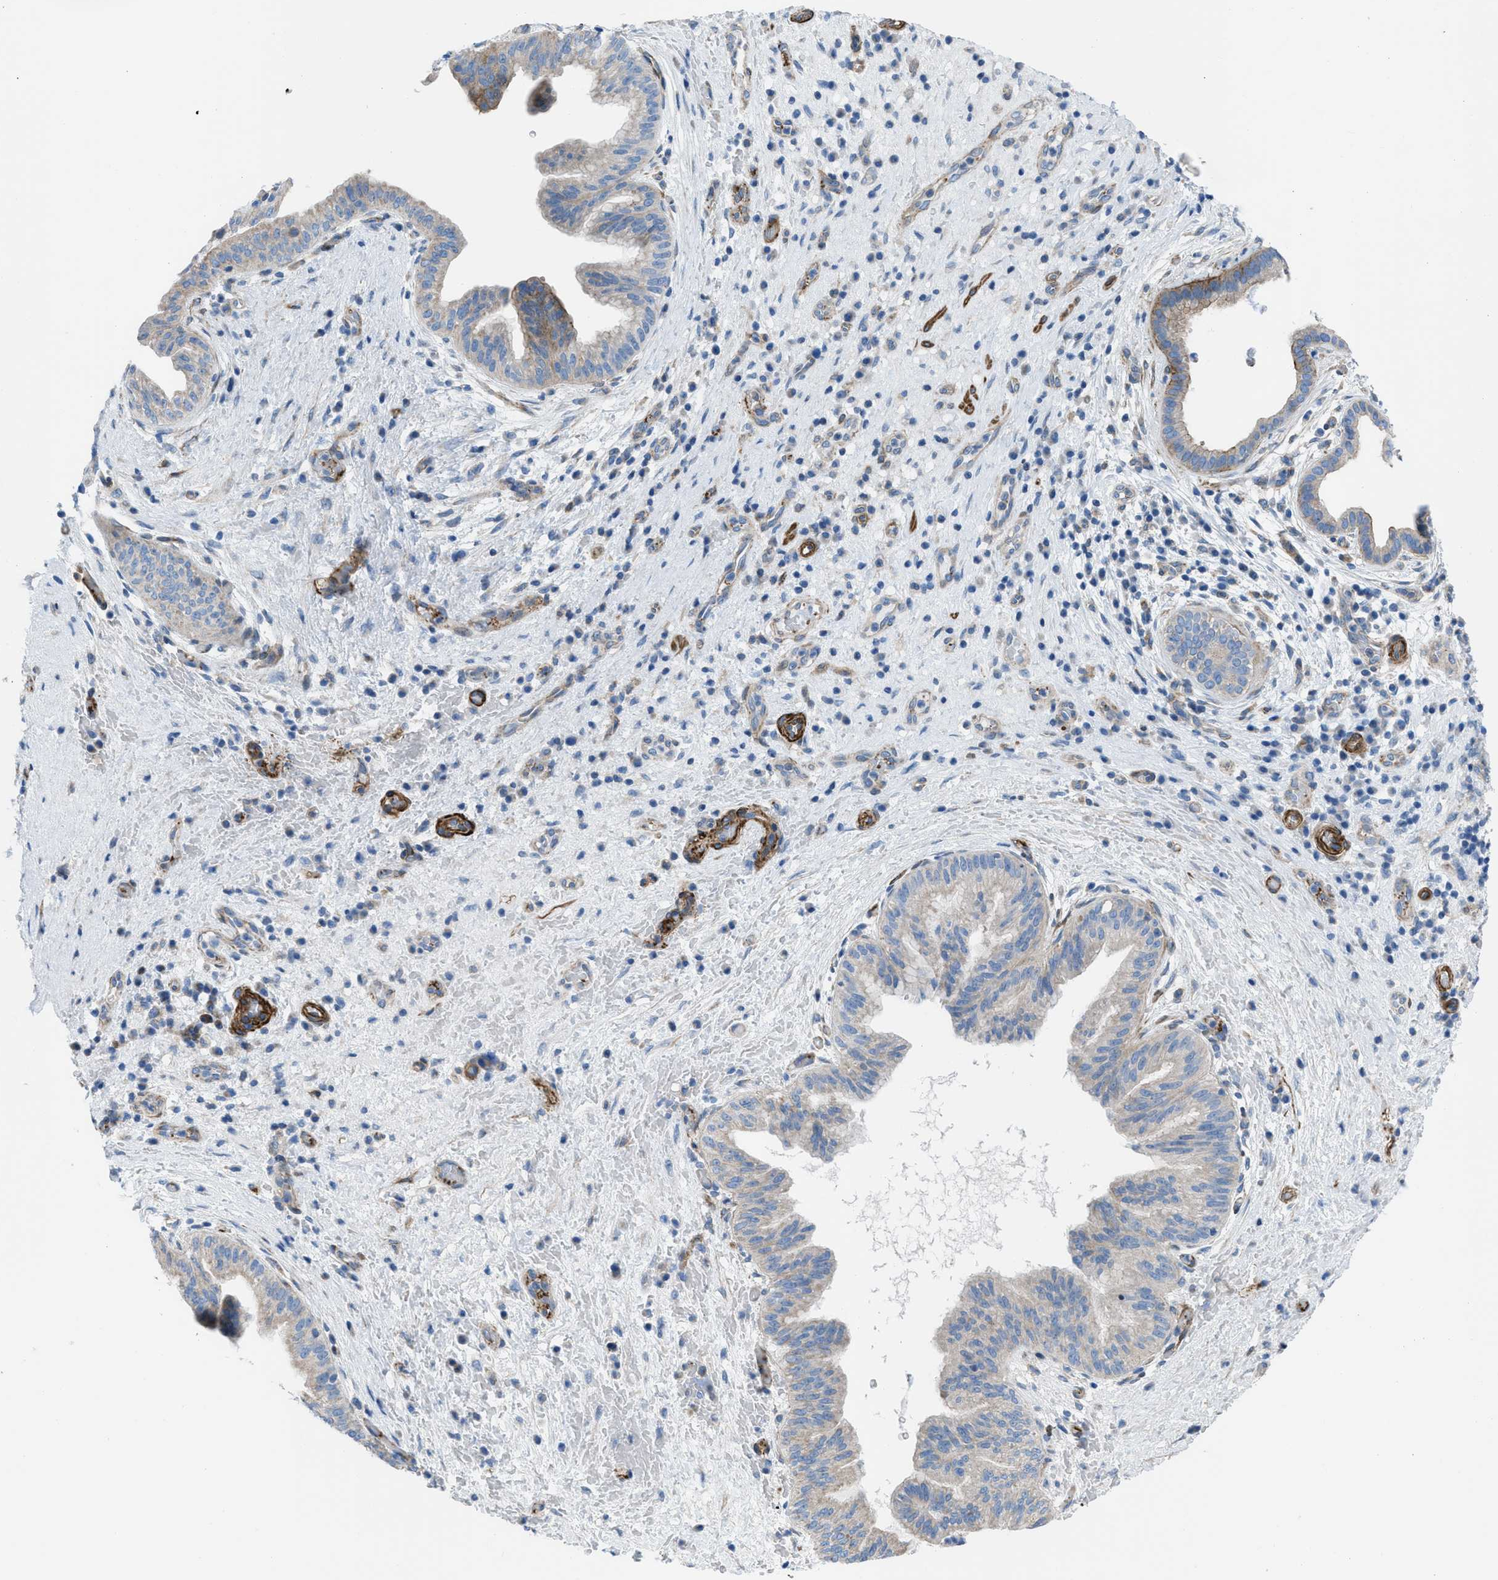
{"staining": {"intensity": "weak", "quantity": "25%-75%", "location": "cytoplasmic/membranous"}, "tissue": "liver cancer", "cell_type": "Tumor cells", "image_type": "cancer", "snomed": [{"axis": "morphology", "description": "Cholangiocarcinoma"}, {"axis": "topography", "description": "Liver"}], "caption": "Immunohistochemistry (IHC) histopathology image of neoplastic tissue: human cholangiocarcinoma (liver) stained using immunohistochemistry displays low levels of weak protein expression localized specifically in the cytoplasmic/membranous of tumor cells, appearing as a cytoplasmic/membranous brown color.", "gene": "KCNH7", "patient": {"sex": "female", "age": 38}}